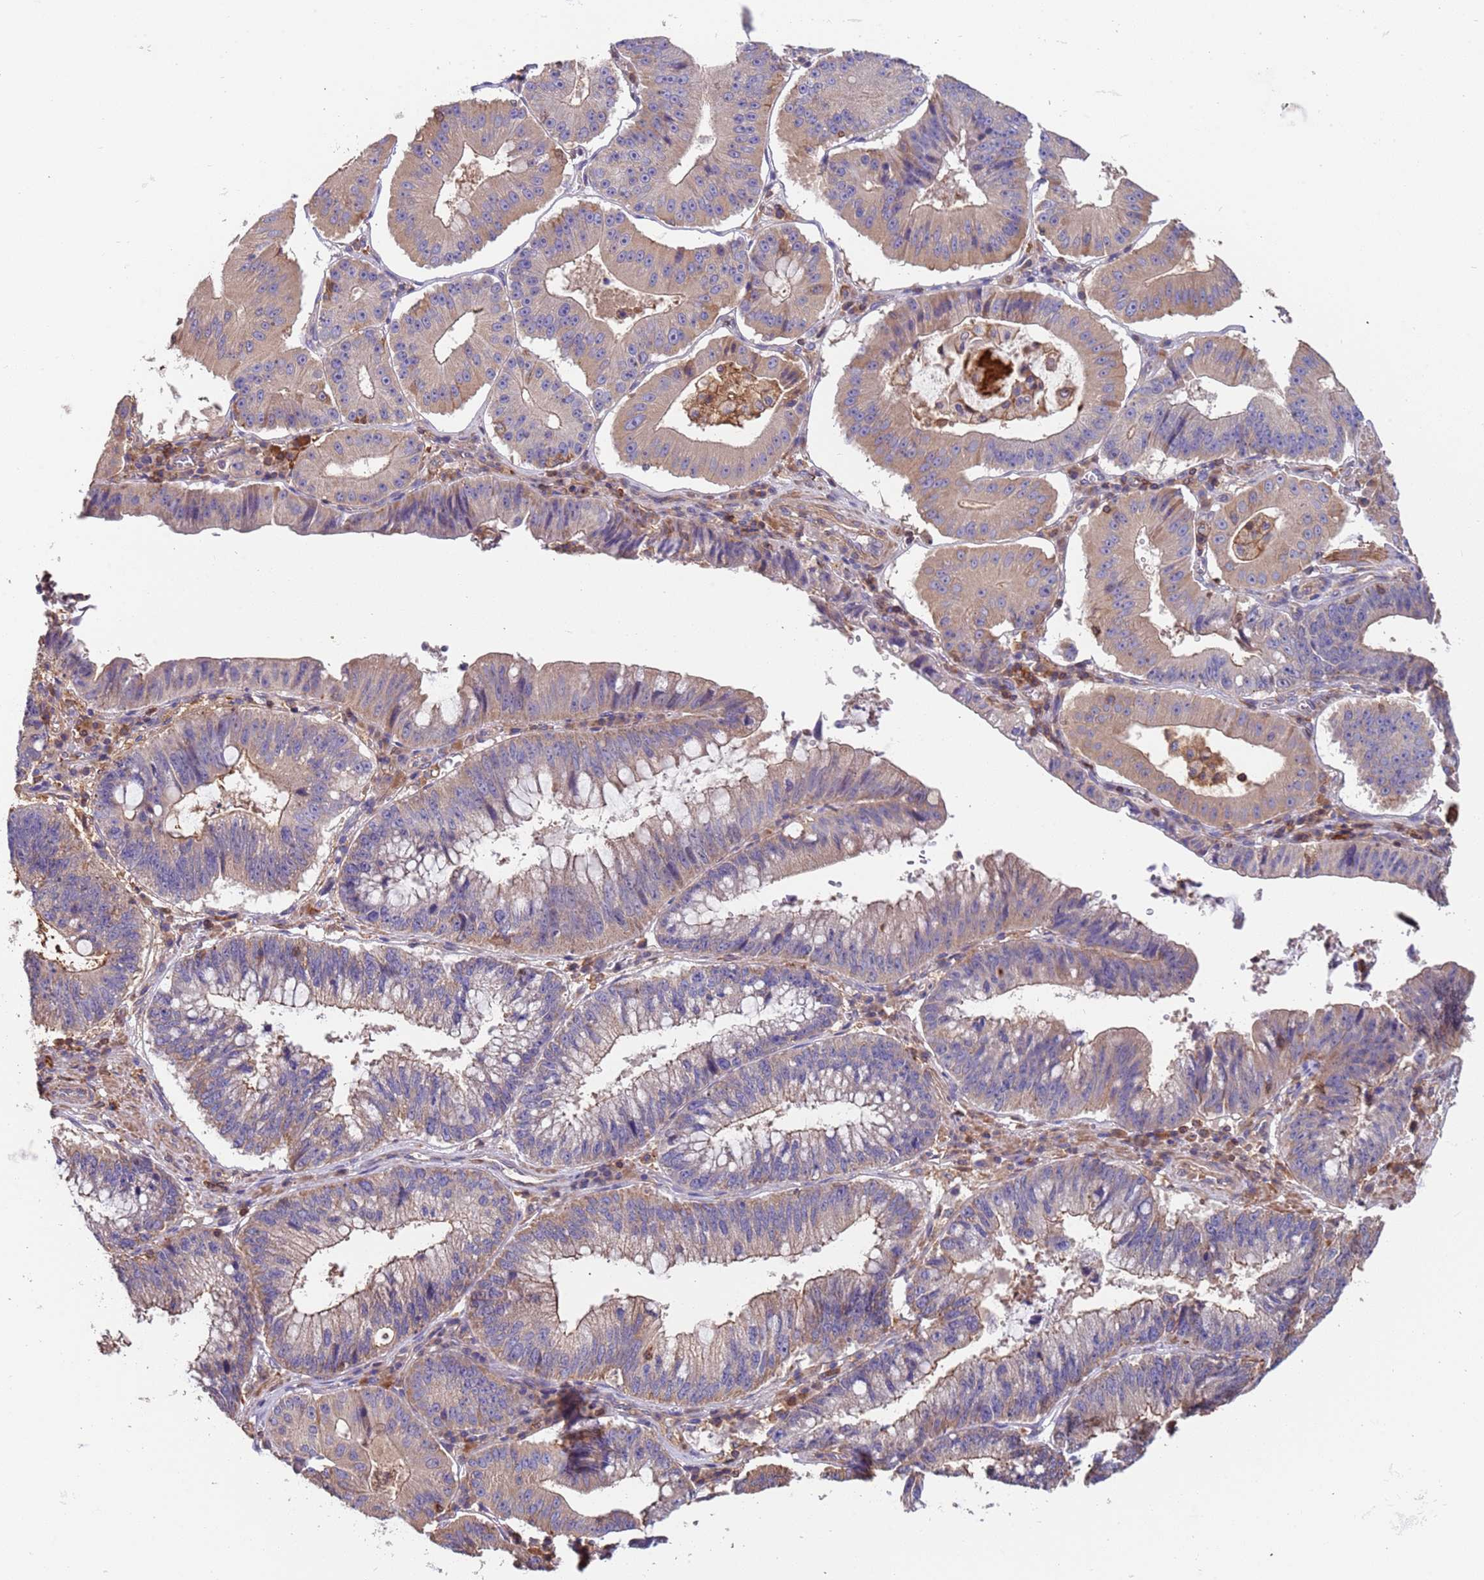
{"staining": {"intensity": "weak", "quantity": "<25%", "location": "cytoplasmic/membranous"}, "tissue": "stomach cancer", "cell_type": "Tumor cells", "image_type": "cancer", "snomed": [{"axis": "morphology", "description": "Adenocarcinoma, NOS"}, {"axis": "topography", "description": "Stomach"}], "caption": "There is no significant expression in tumor cells of stomach cancer.", "gene": "SYT4", "patient": {"sex": "male", "age": 59}}